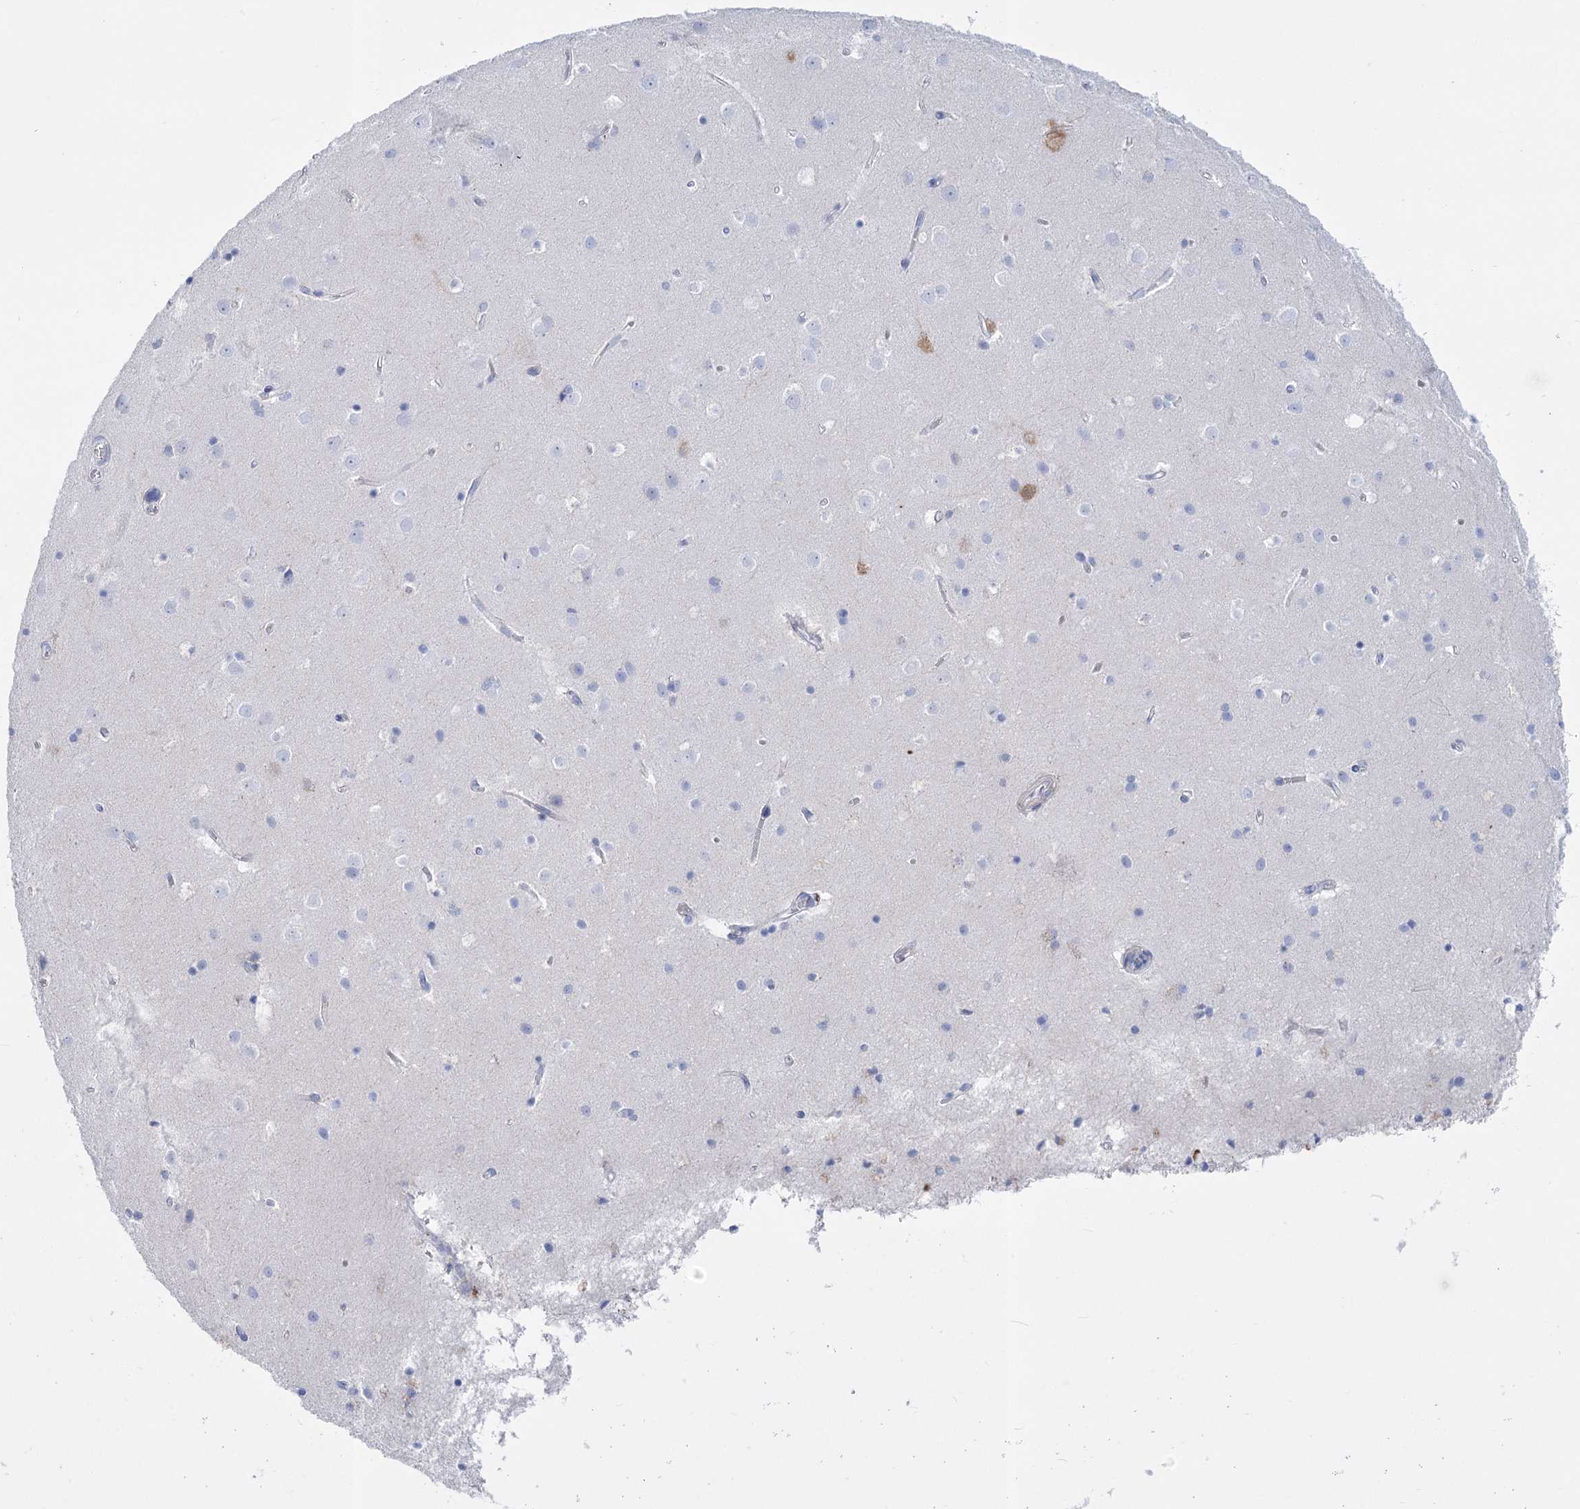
{"staining": {"intensity": "negative", "quantity": "none", "location": "none"}, "tissue": "cerebral cortex", "cell_type": "Endothelial cells", "image_type": "normal", "snomed": [{"axis": "morphology", "description": "Normal tissue, NOS"}, {"axis": "topography", "description": "Cerebral cortex"}], "caption": "This is a photomicrograph of IHC staining of benign cerebral cortex, which shows no positivity in endothelial cells. Nuclei are stained in blue.", "gene": "PCDHA1", "patient": {"sex": "male", "age": 54}}